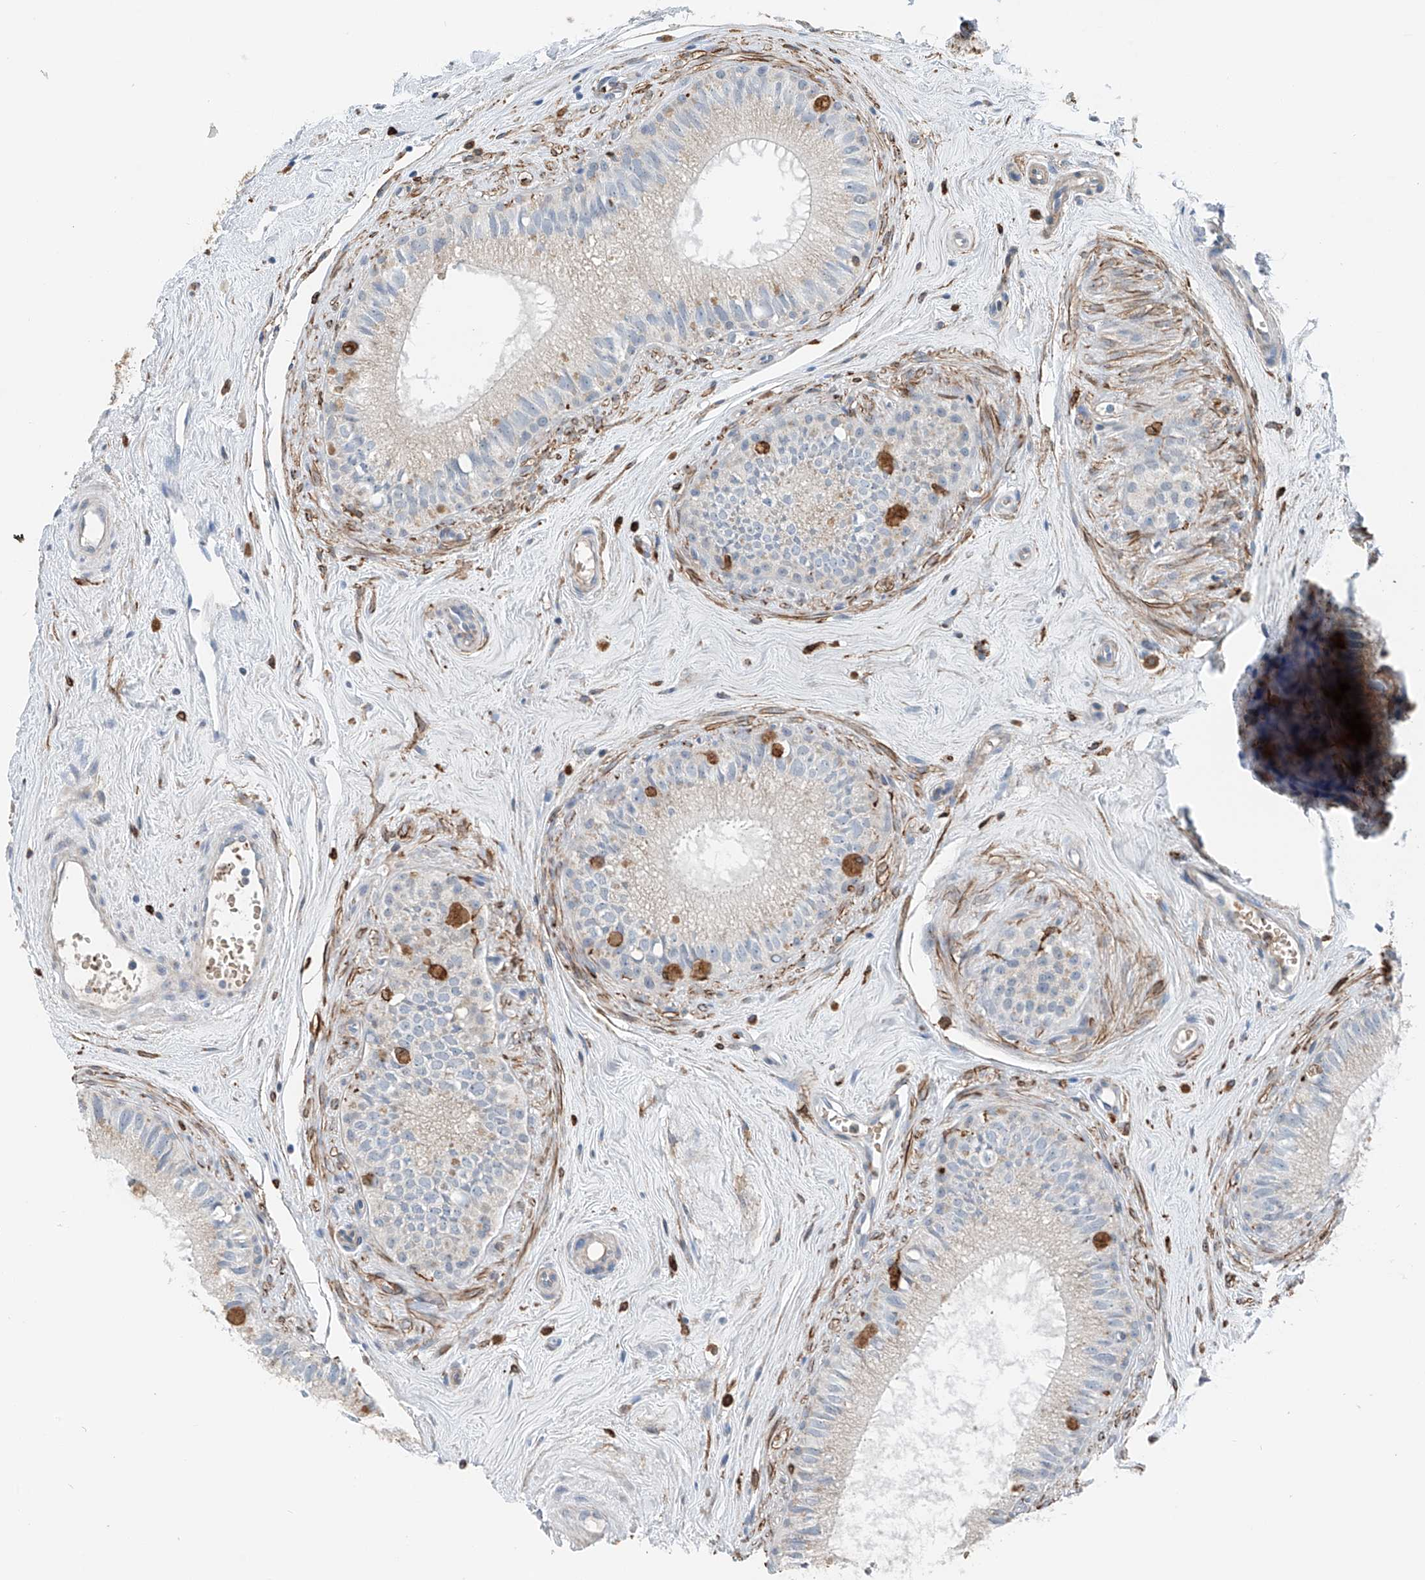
{"staining": {"intensity": "moderate", "quantity": "<25%", "location": "cytoplasmic/membranous"}, "tissue": "epididymis", "cell_type": "Glandular cells", "image_type": "normal", "snomed": [{"axis": "morphology", "description": "Normal tissue, NOS"}, {"axis": "topography", "description": "Epididymis"}], "caption": "Epididymis stained with DAB (3,3'-diaminobenzidine) IHC exhibits low levels of moderate cytoplasmic/membranous positivity in about <25% of glandular cells.", "gene": "TBXAS1", "patient": {"sex": "male", "age": 71}}